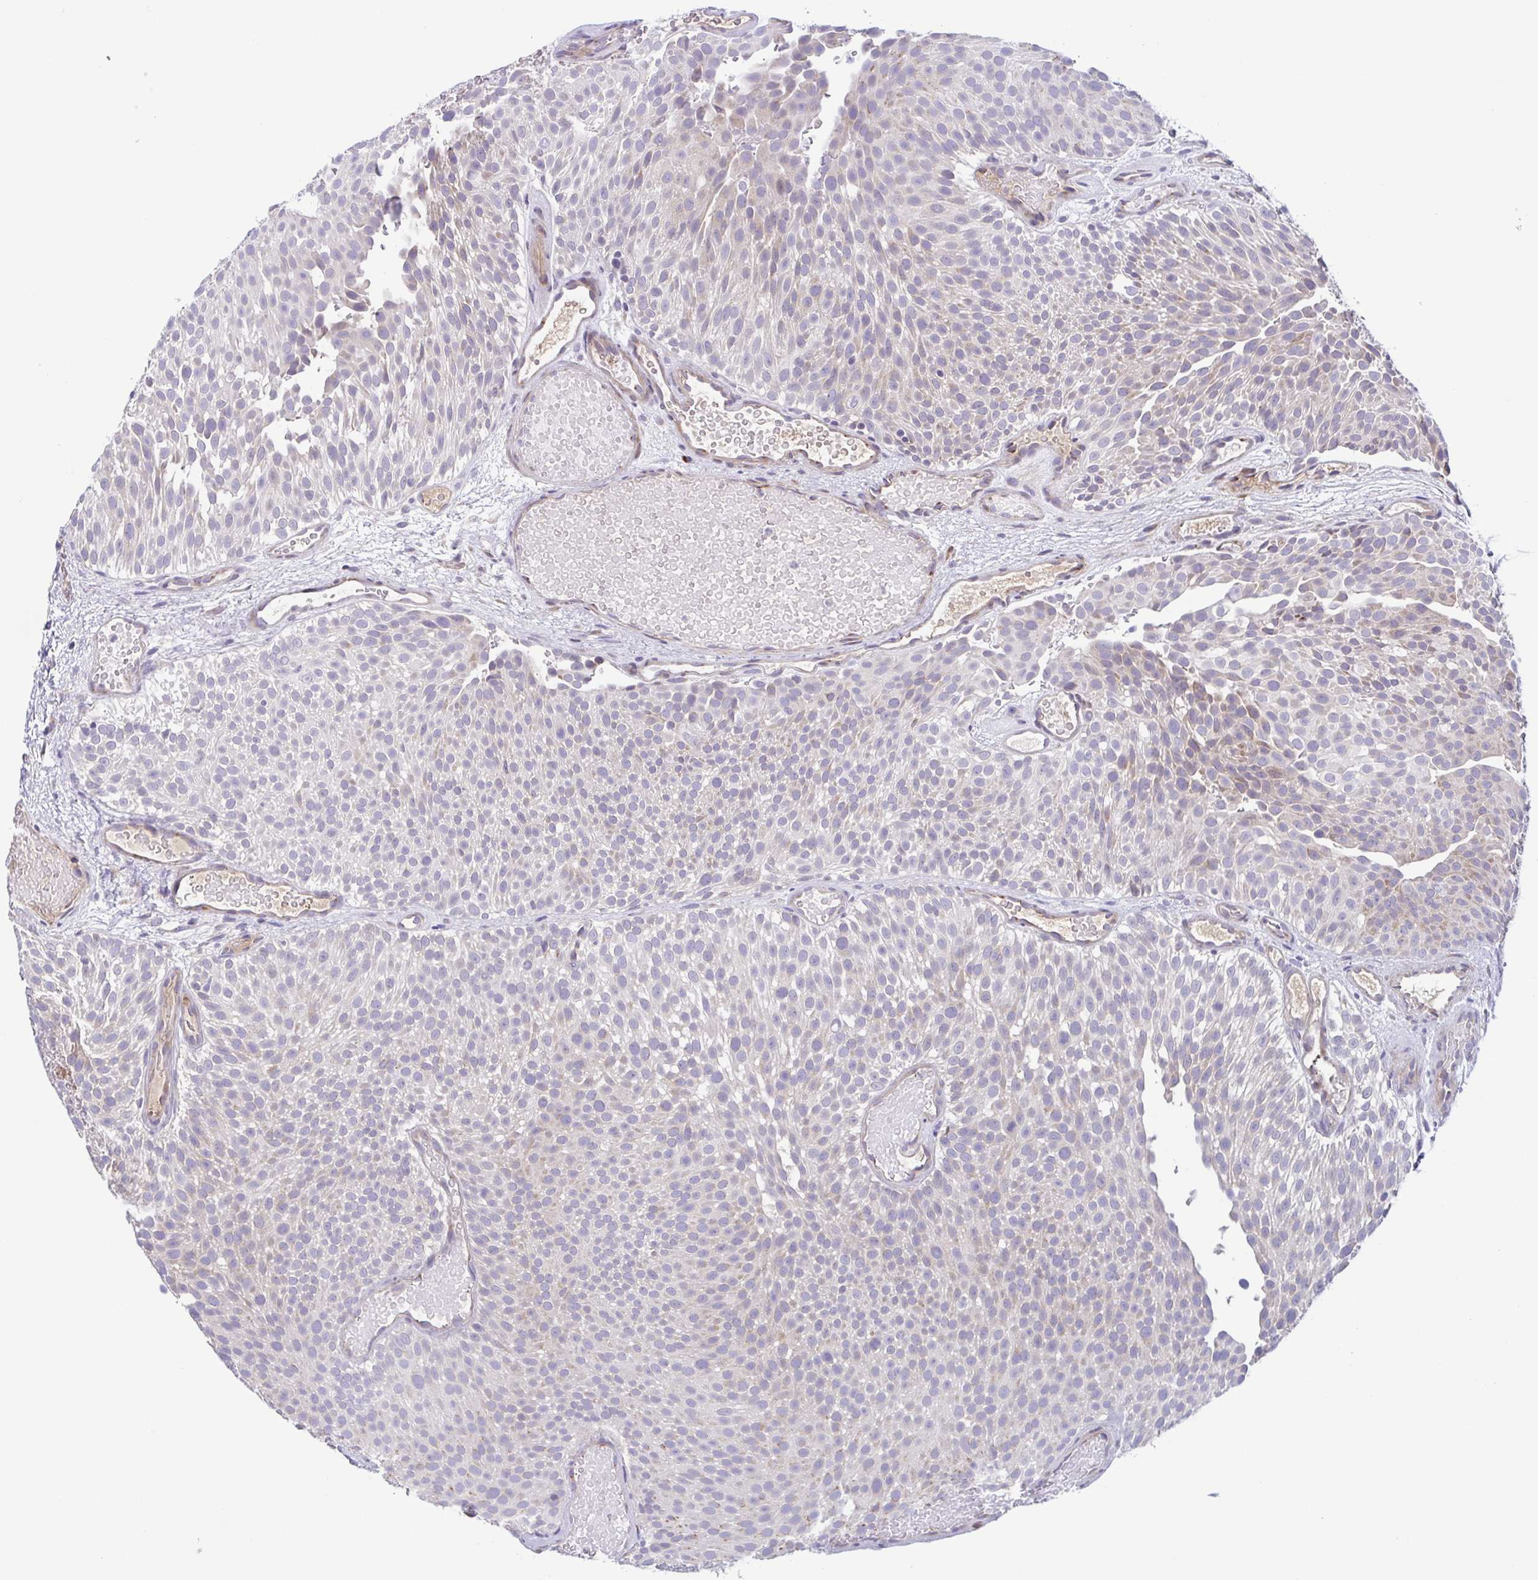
{"staining": {"intensity": "moderate", "quantity": "<25%", "location": "cytoplasmic/membranous"}, "tissue": "urothelial cancer", "cell_type": "Tumor cells", "image_type": "cancer", "snomed": [{"axis": "morphology", "description": "Urothelial carcinoma, Low grade"}, {"axis": "topography", "description": "Urinary bladder"}], "caption": "Human urothelial cancer stained for a protein (brown) shows moderate cytoplasmic/membranous positive positivity in approximately <25% of tumor cells.", "gene": "COL17A1", "patient": {"sex": "male", "age": 78}}